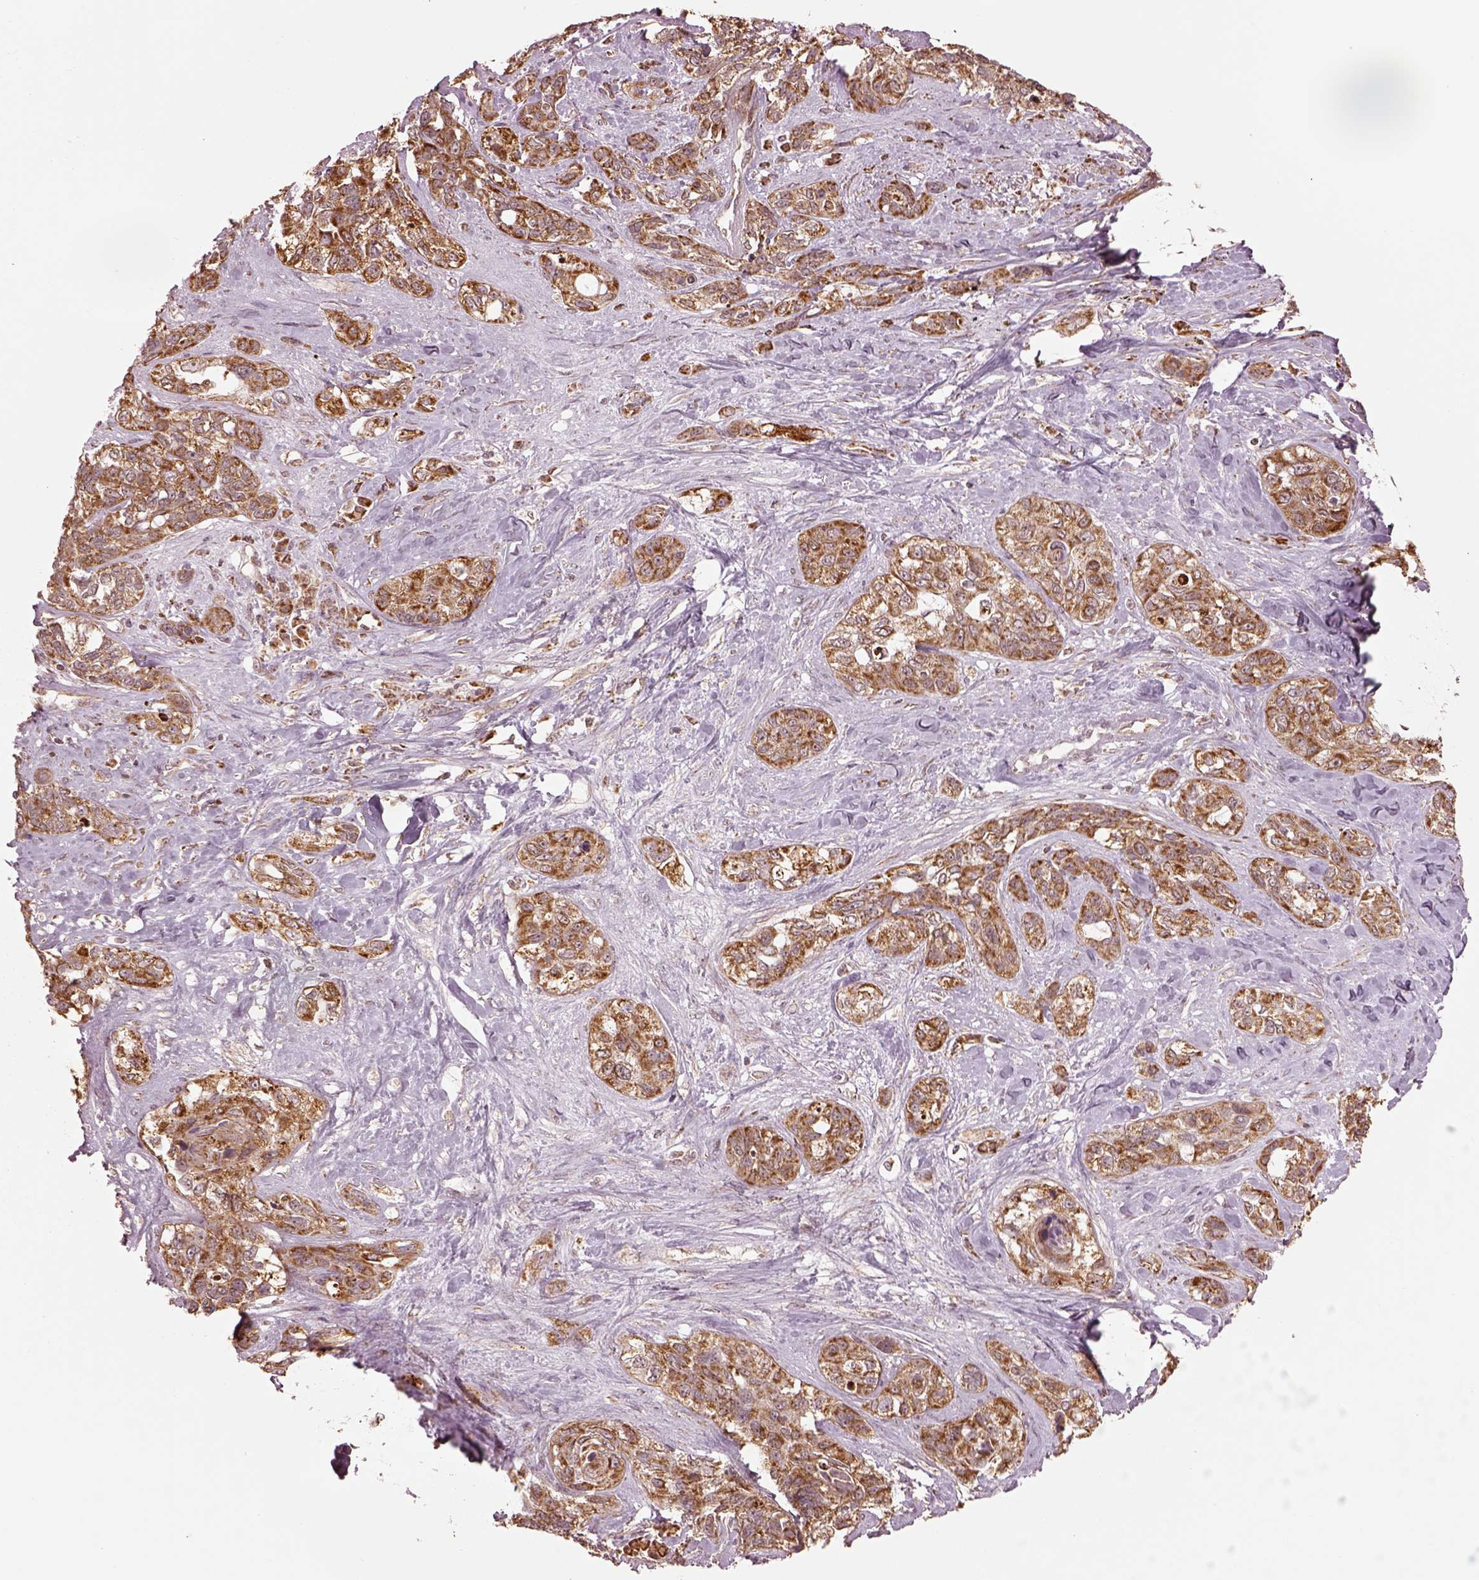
{"staining": {"intensity": "strong", "quantity": ">75%", "location": "cytoplasmic/membranous"}, "tissue": "lung cancer", "cell_type": "Tumor cells", "image_type": "cancer", "snomed": [{"axis": "morphology", "description": "Squamous cell carcinoma, NOS"}, {"axis": "topography", "description": "Lung"}], "caption": "Human lung cancer (squamous cell carcinoma) stained for a protein (brown) reveals strong cytoplasmic/membranous positive expression in approximately >75% of tumor cells.", "gene": "SEL1L3", "patient": {"sex": "female", "age": 70}}